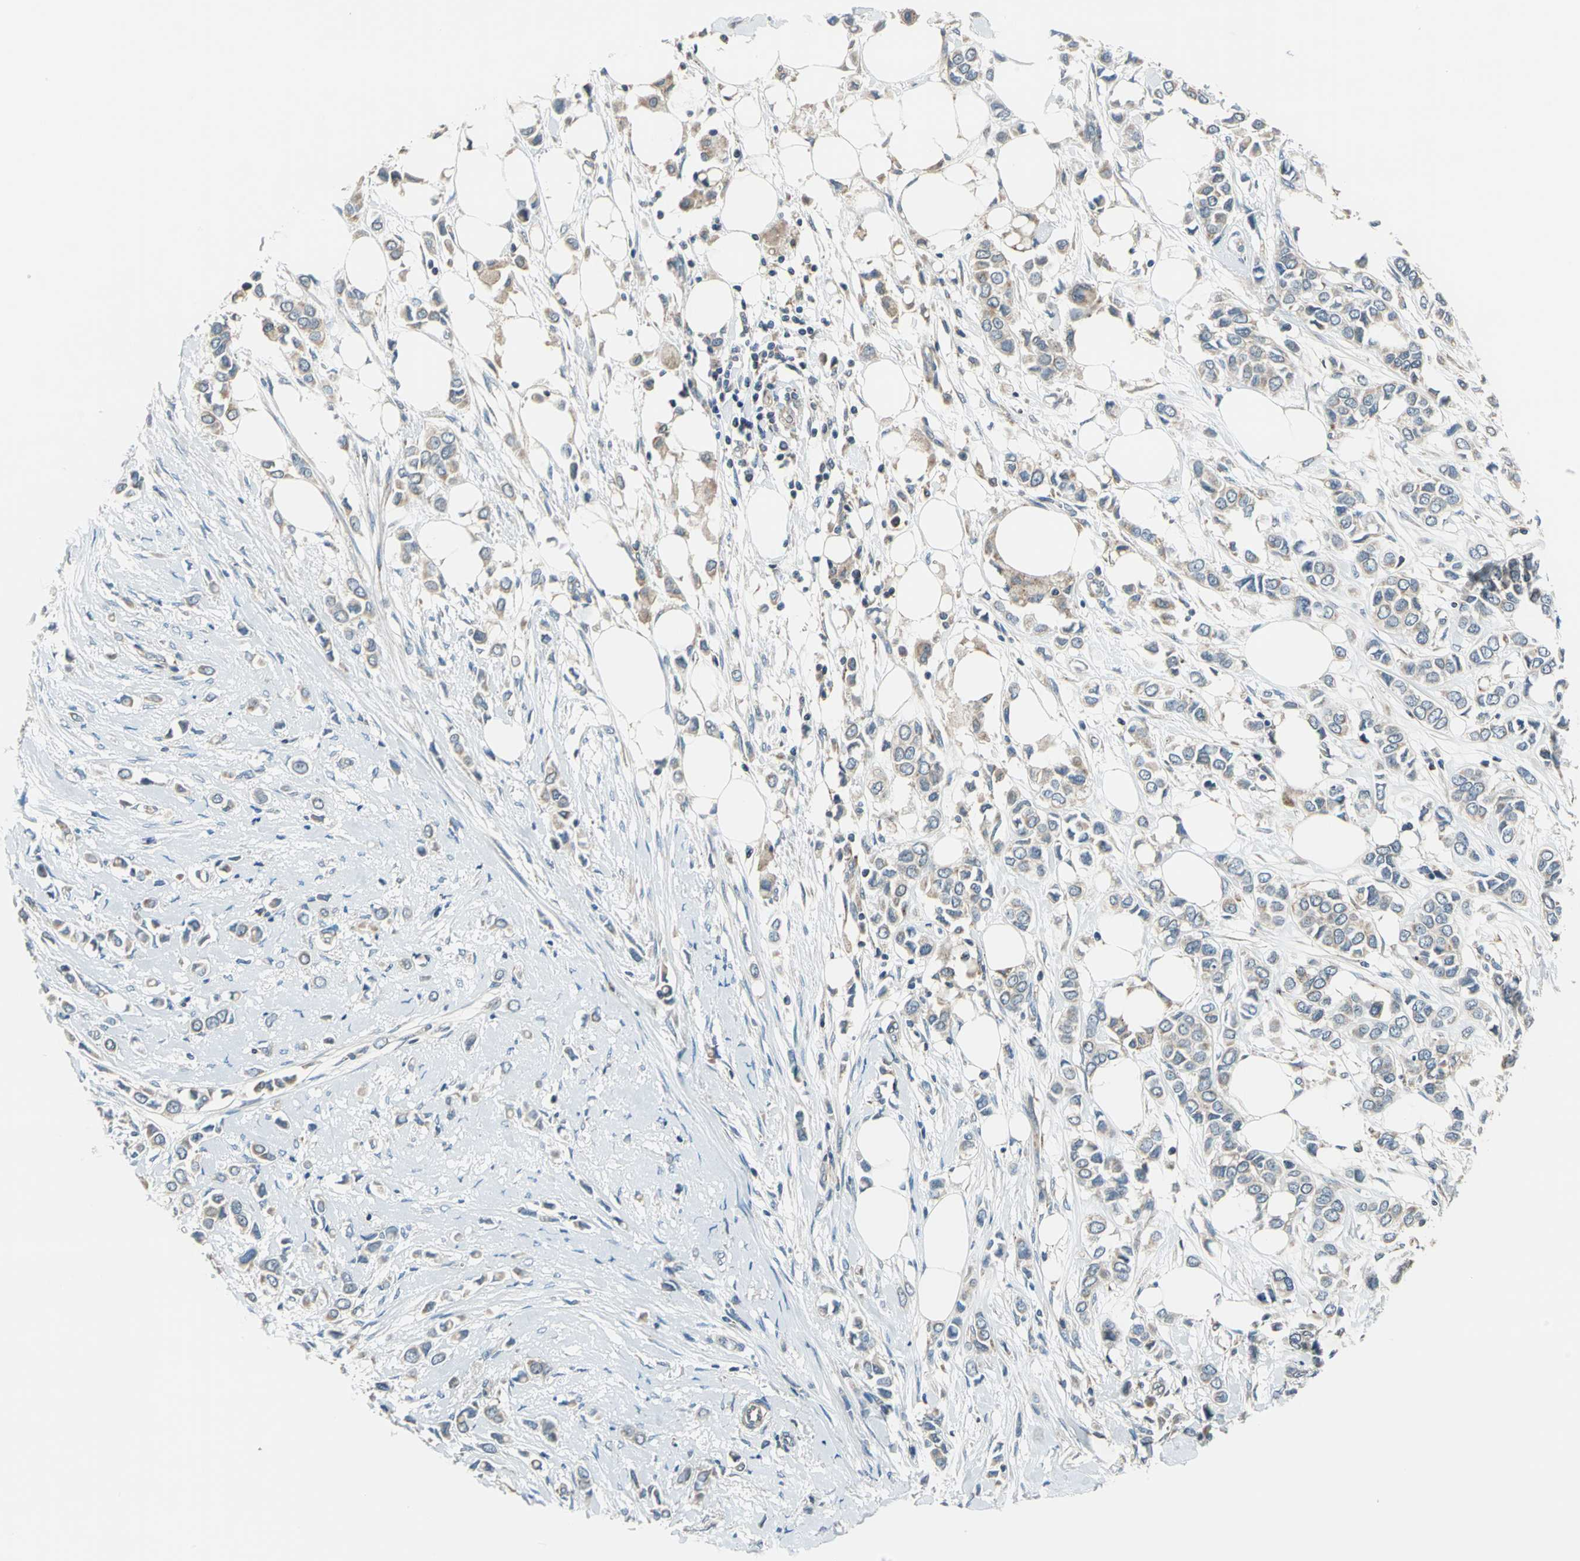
{"staining": {"intensity": "moderate", "quantity": "25%-75%", "location": "cytoplasmic/membranous"}, "tissue": "breast cancer", "cell_type": "Tumor cells", "image_type": "cancer", "snomed": [{"axis": "morphology", "description": "Lobular carcinoma"}, {"axis": "topography", "description": "Breast"}], "caption": "Human breast cancer stained for a protein (brown) displays moderate cytoplasmic/membranous positive positivity in about 25%-75% of tumor cells.", "gene": "TRAK1", "patient": {"sex": "female", "age": 51}}